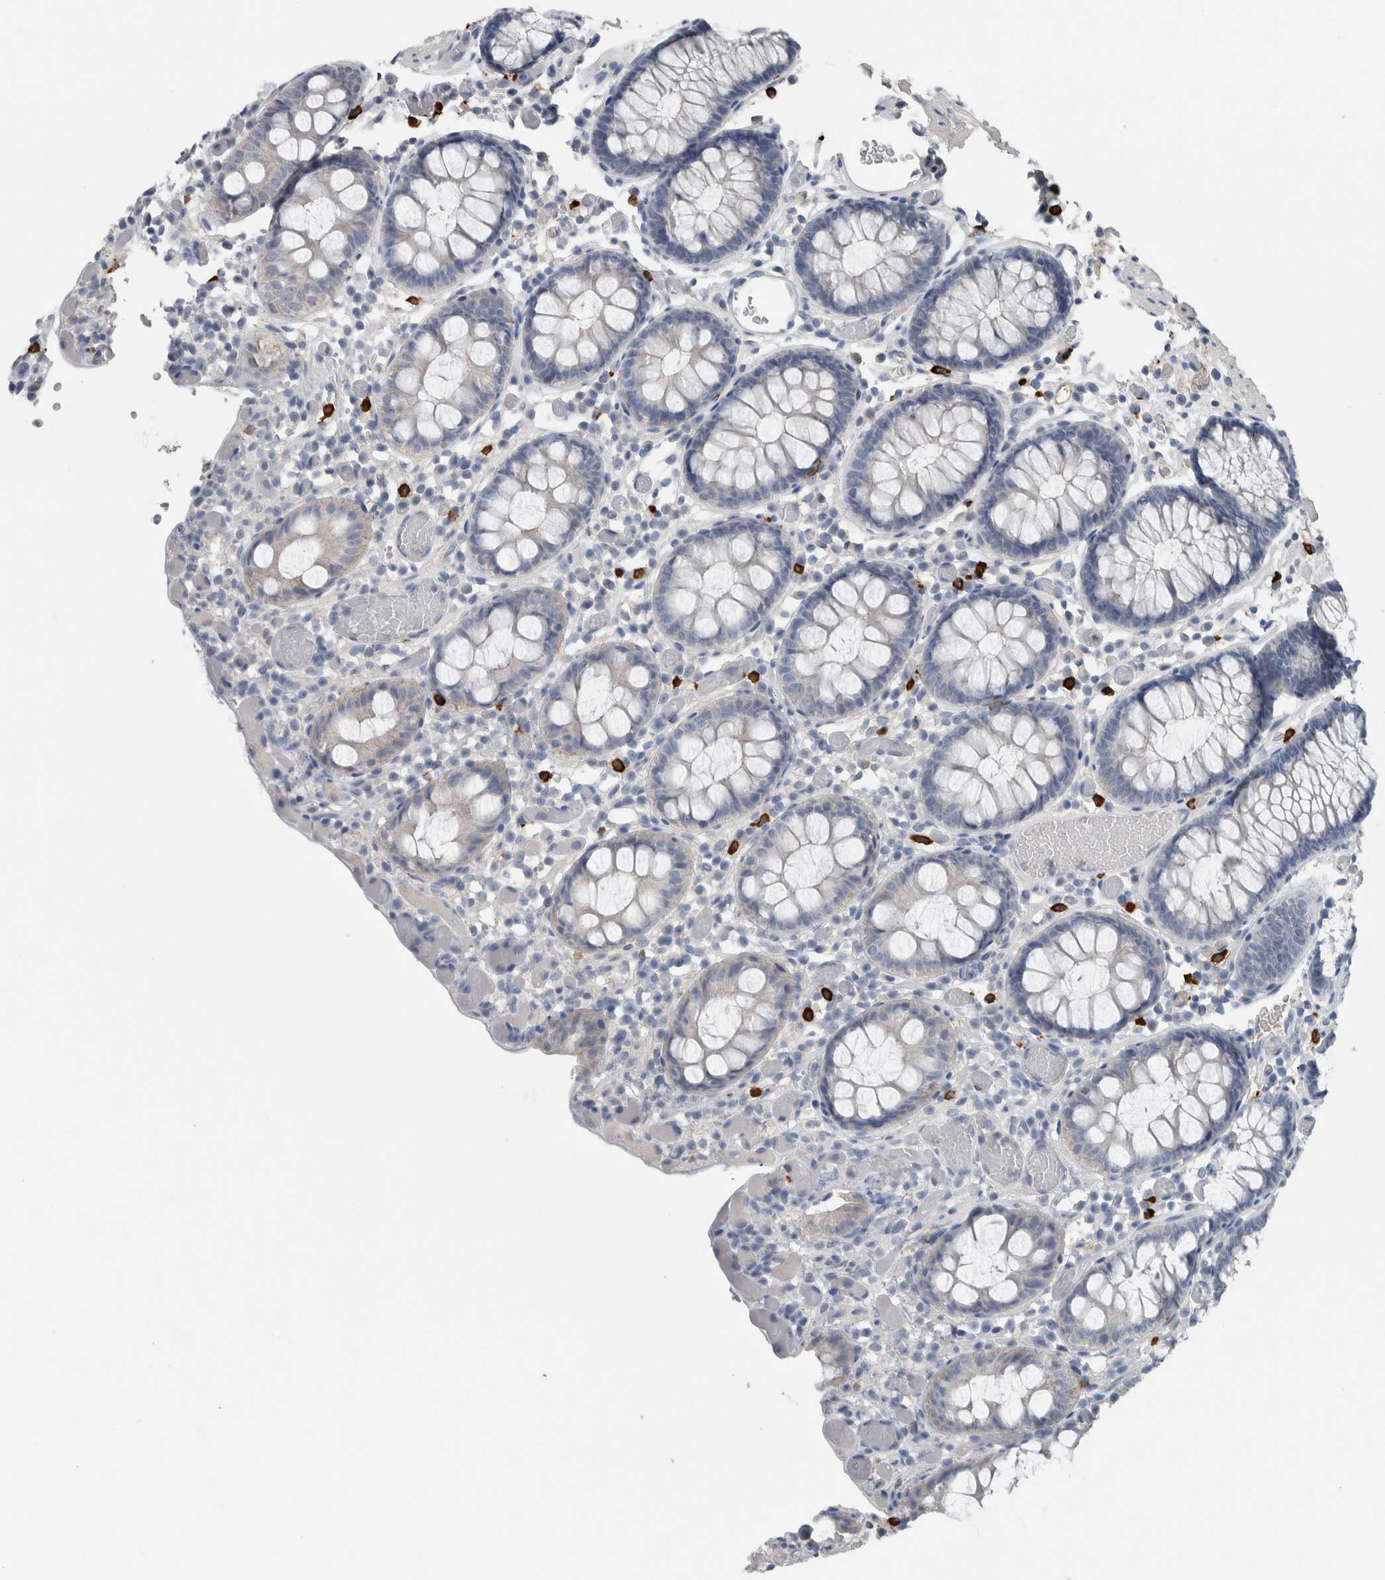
{"staining": {"intensity": "negative", "quantity": "none", "location": "none"}, "tissue": "colon", "cell_type": "Endothelial cells", "image_type": "normal", "snomed": [{"axis": "morphology", "description": "Normal tissue, NOS"}, {"axis": "topography", "description": "Colon"}], "caption": "This histopathology image is of benign colon stained with IHC to label a protein in brown with the nuclei are counter-stained blue. There is no positivity in endothelial cells.", "gene": "CRNN", "patient": {"sex": "male", "age": 14}}